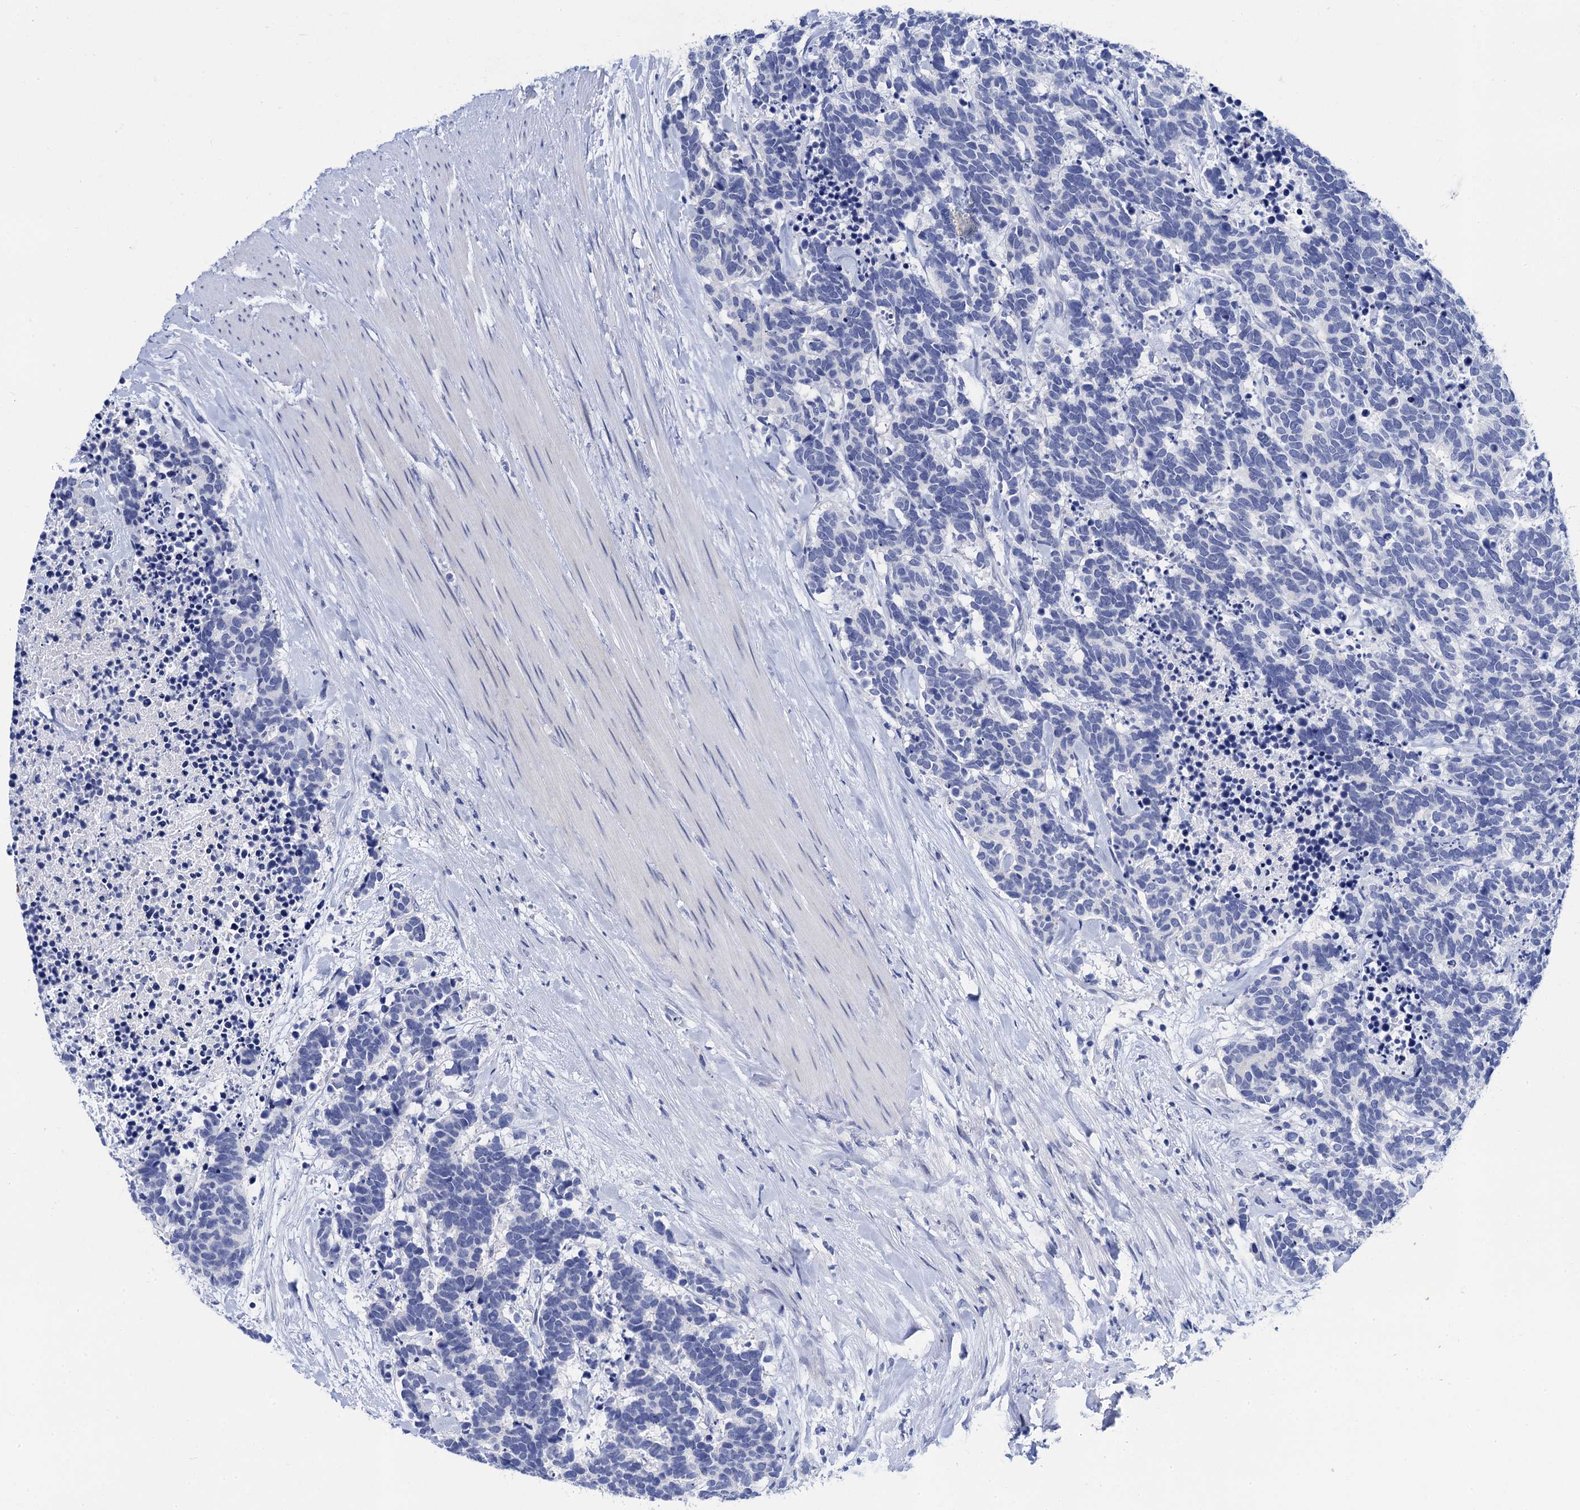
{"staining": {"intensity": "negative", "quantity": "none", "location": "none"}, "tissue": "carcinoid", "cell_type": "Tumor cells", "image_type": "cancer", "snomed": [{"axis": "morphology", "description": "Carcinoma, NOS"}, {"axis": "morphology", "description": "Carcinoid, malignant, NOS"}, {"axis": "topography", "description": "Prostate"}], "caption": "The immunohistochemistry histopathology image has no significant staining in tumor cells of malignant carcinoid tissue.", "gene": "LYPD3", "patient": {"sex": "male", "age": 57}}